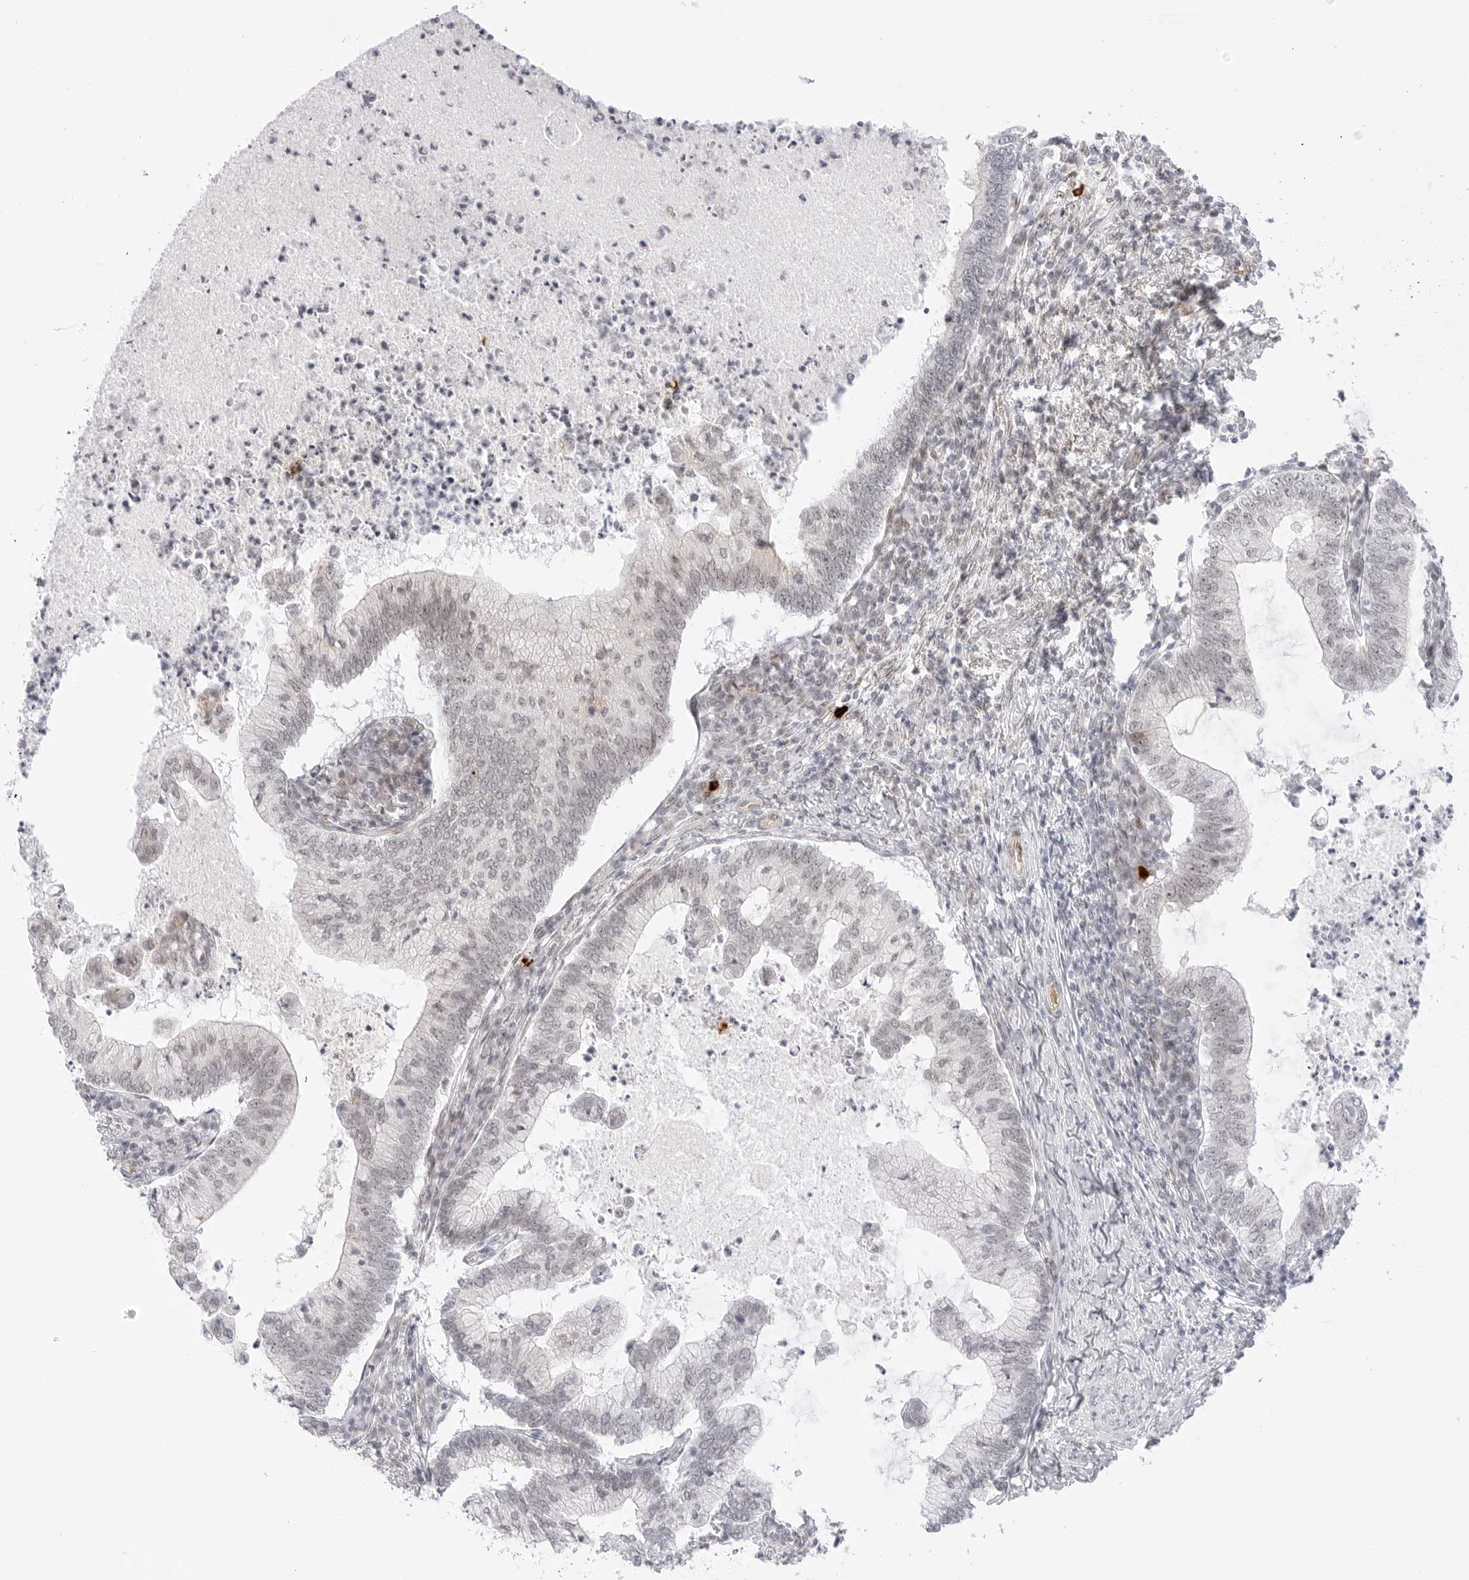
{"staining": {"intensity": "negative", "quantity": "none", "location": "none"}, "tissue": "cervical cancer", "cell_type": "Tumor cells", "image_type": "cancer", "snomed": [{"axis": "morphology", "description": "Adenocarcinoma, NOS"}, {"axis": "topography", "description": "Cervix"}], "caption": "Image shows no significant protein expression in tumor cells of cervical cancer (adenocarcinoma).", "gene": "HIPK3", "patient": {"sex": "female", "age": 36}}